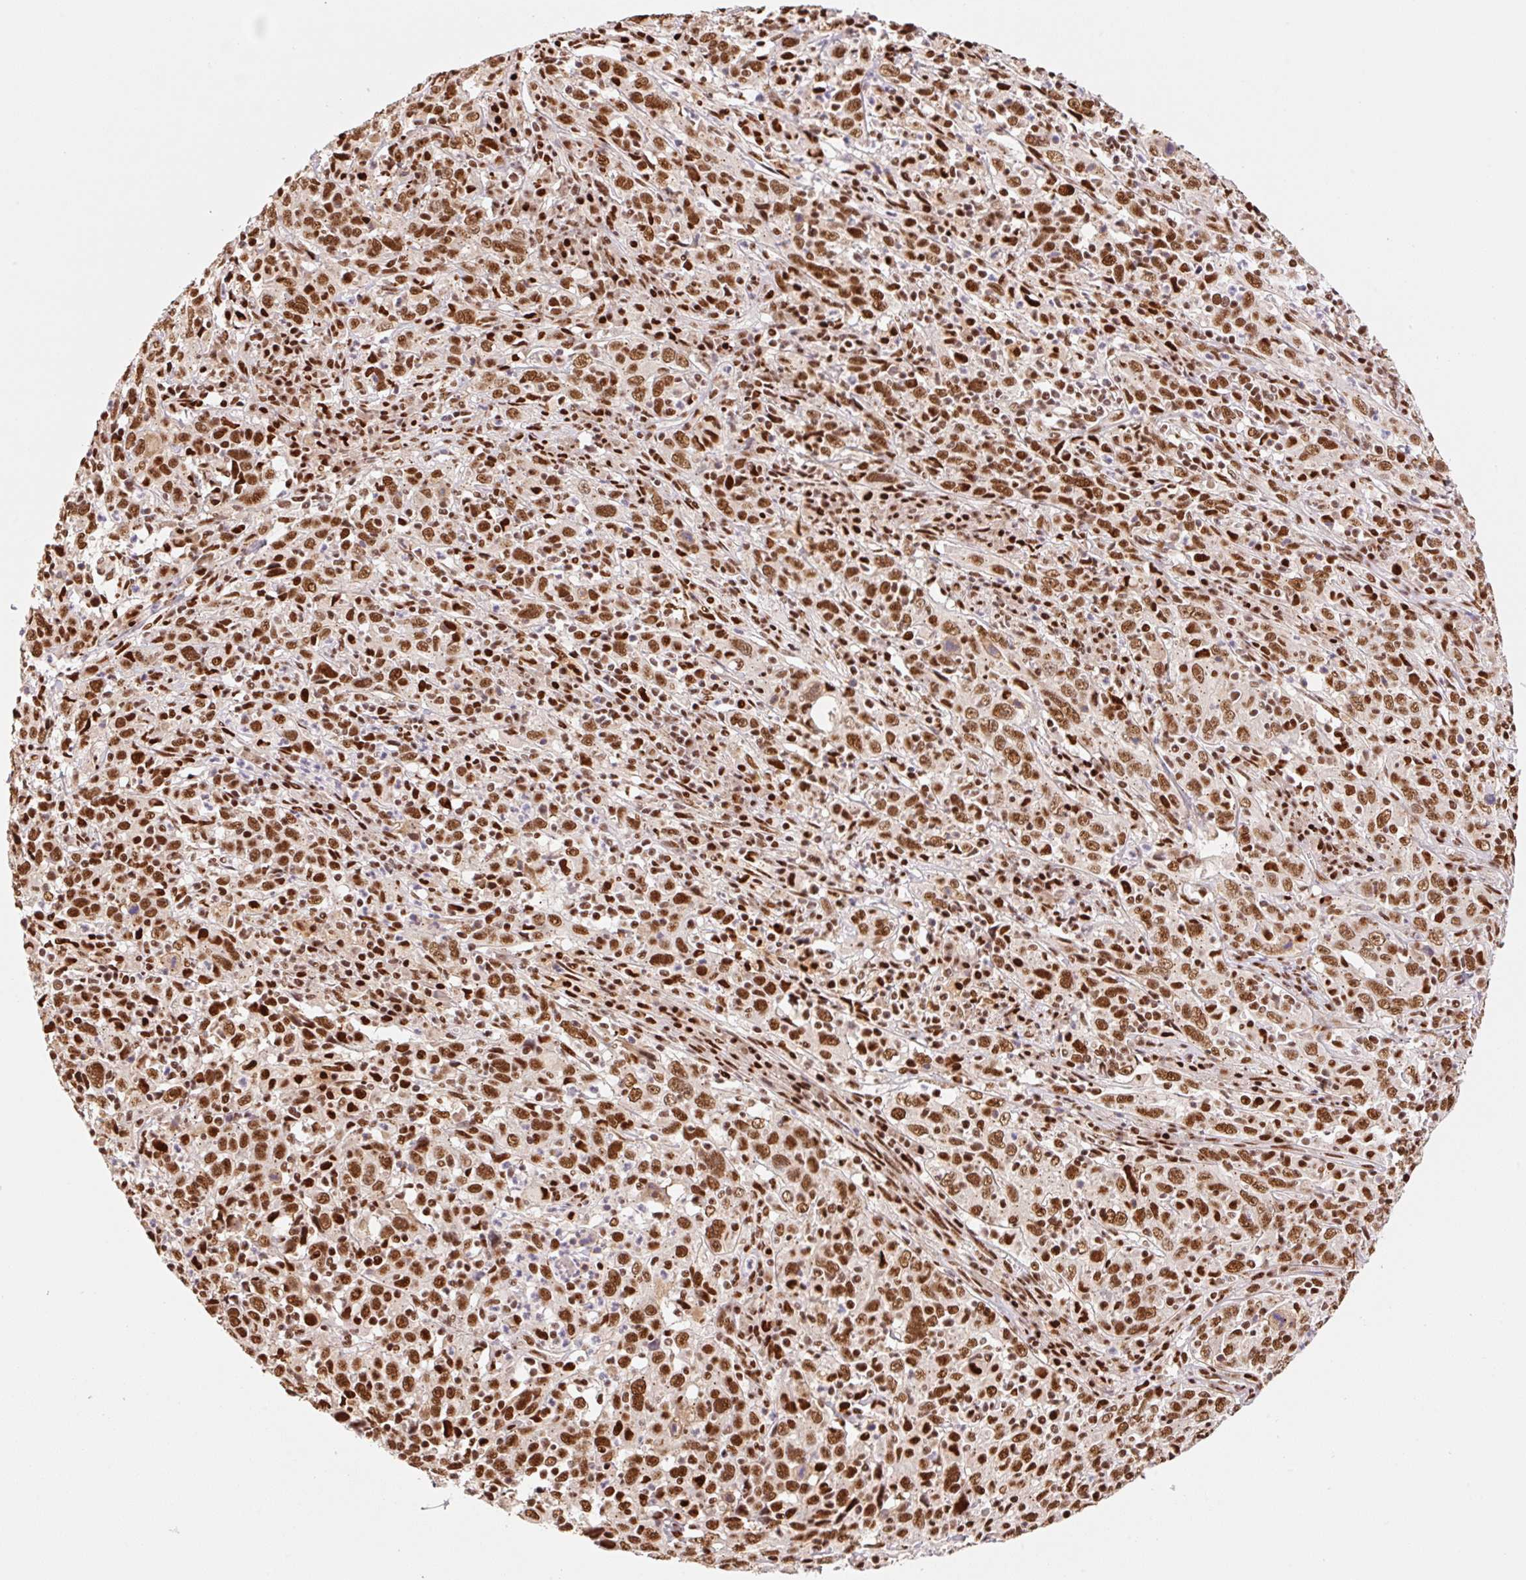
{"staining": {"intensity": "strong", "quantity": ">75%", "location": "nuclear"}, "tissue": "cervical cancer", "cell_type": "Tumor cells", "image_type": "cancer", "snomed": [{"axis": "morphology", "description": "Squamous cell carcinoma, NOS"}, {"axis": "topography", "description": "Cervix"}], "caption": "There is high levels of strong nuclear positivity in tumor cells of squamous cell carcinoma (cervical), as demonstrated by immunohistochemical staining (brown color).", "gene": "GPR139", "patient": {"sex": "female", "age": 46}}